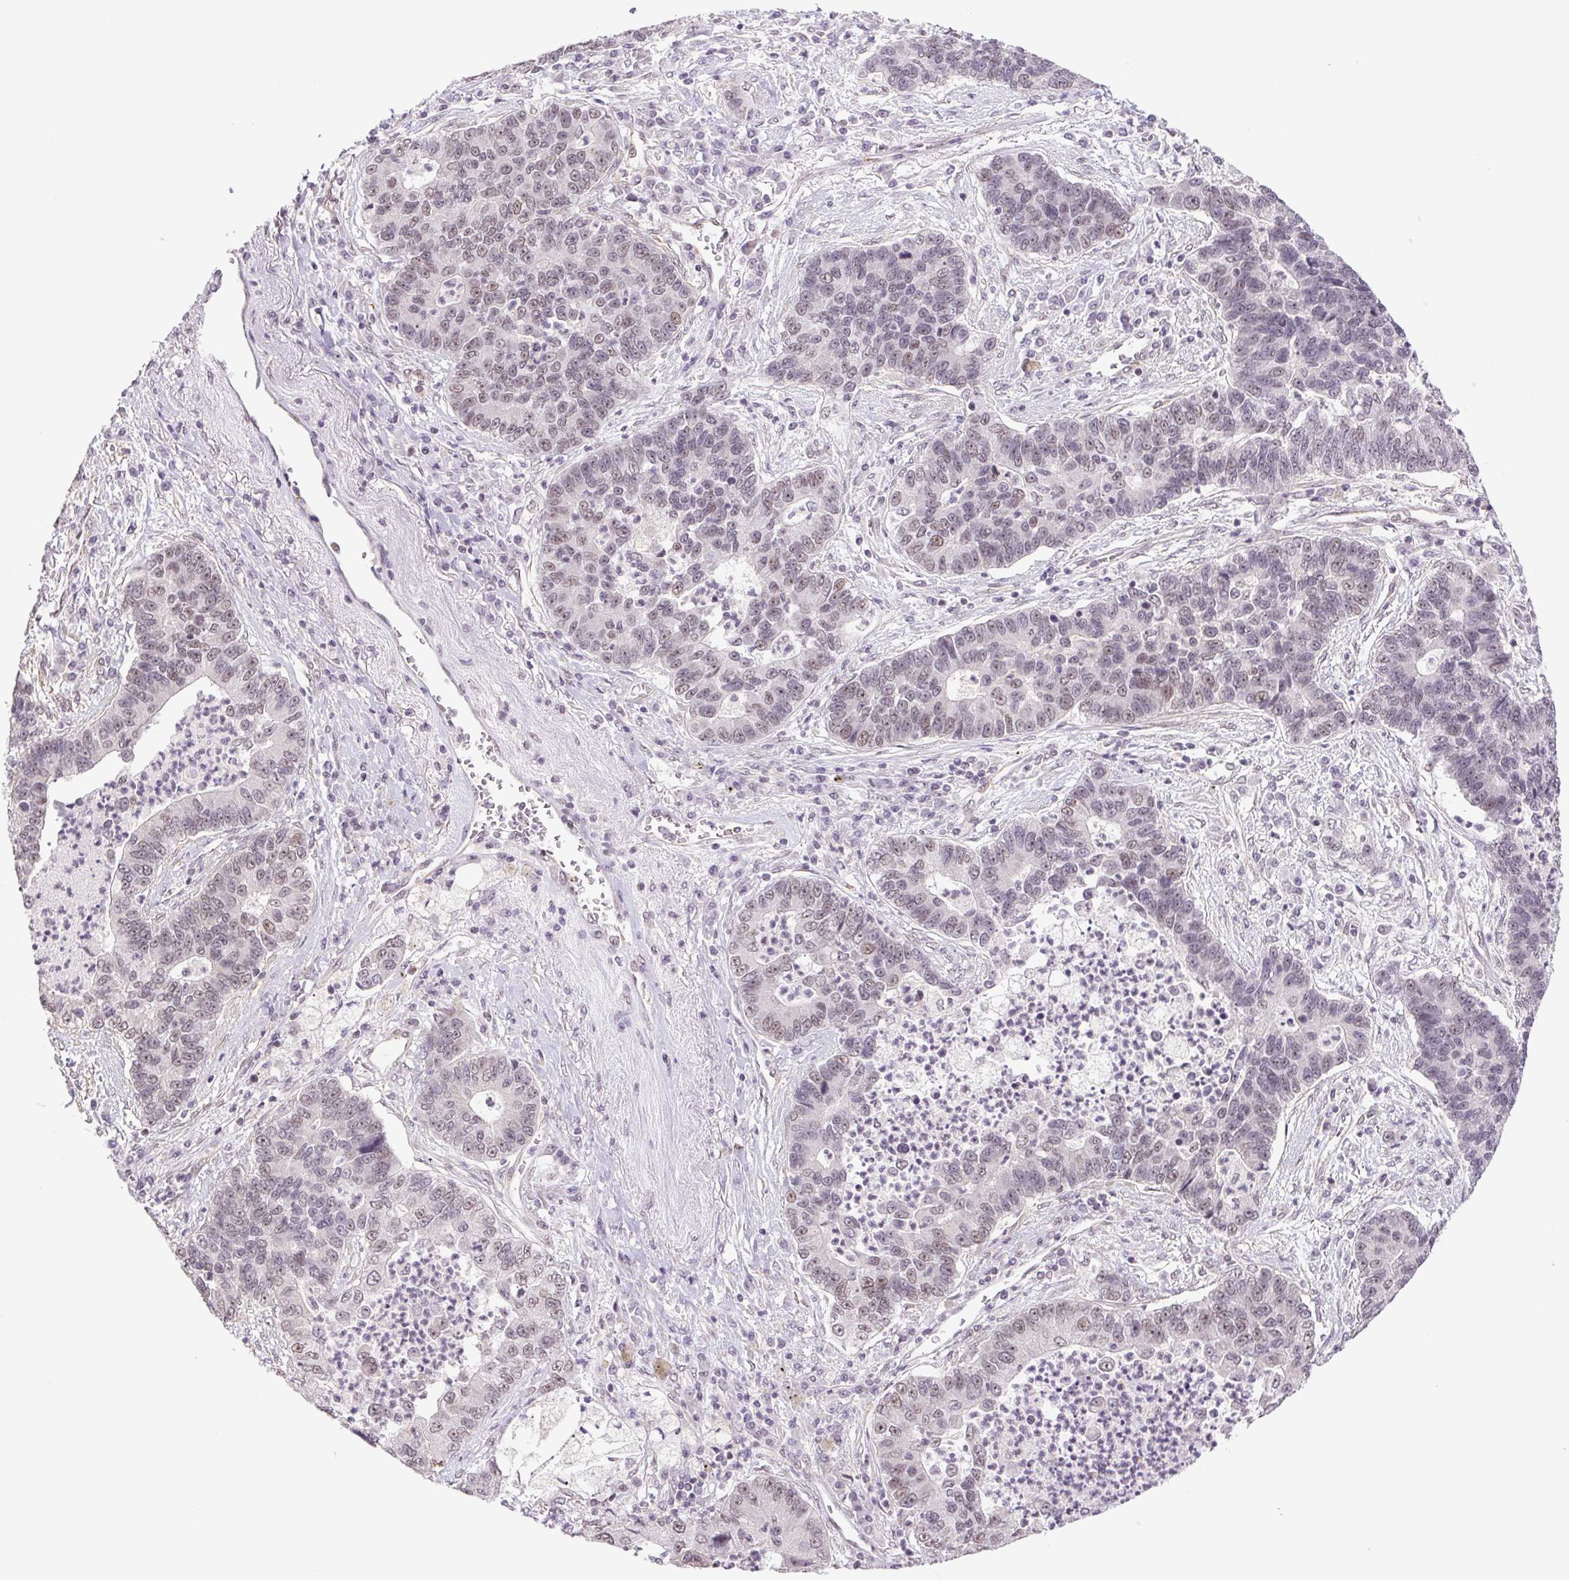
{"staining": {"intensity": "weak", "quantity": "<25%", "location": "nuclear"}, "tissue": "lung cancer", "cell_type": "Tumor cells", "image_type": "cancer", "snomed": [{"axis": "morphology", "description": "Adenocarcinoma, NOS"}, {"axis": "topography", "description": "Lung"}], "caption": "An image of human lung cancer is negative for staining in tumor cells.", "gene": "CWC25", "patient": {"sex": "female", "age": 57}}